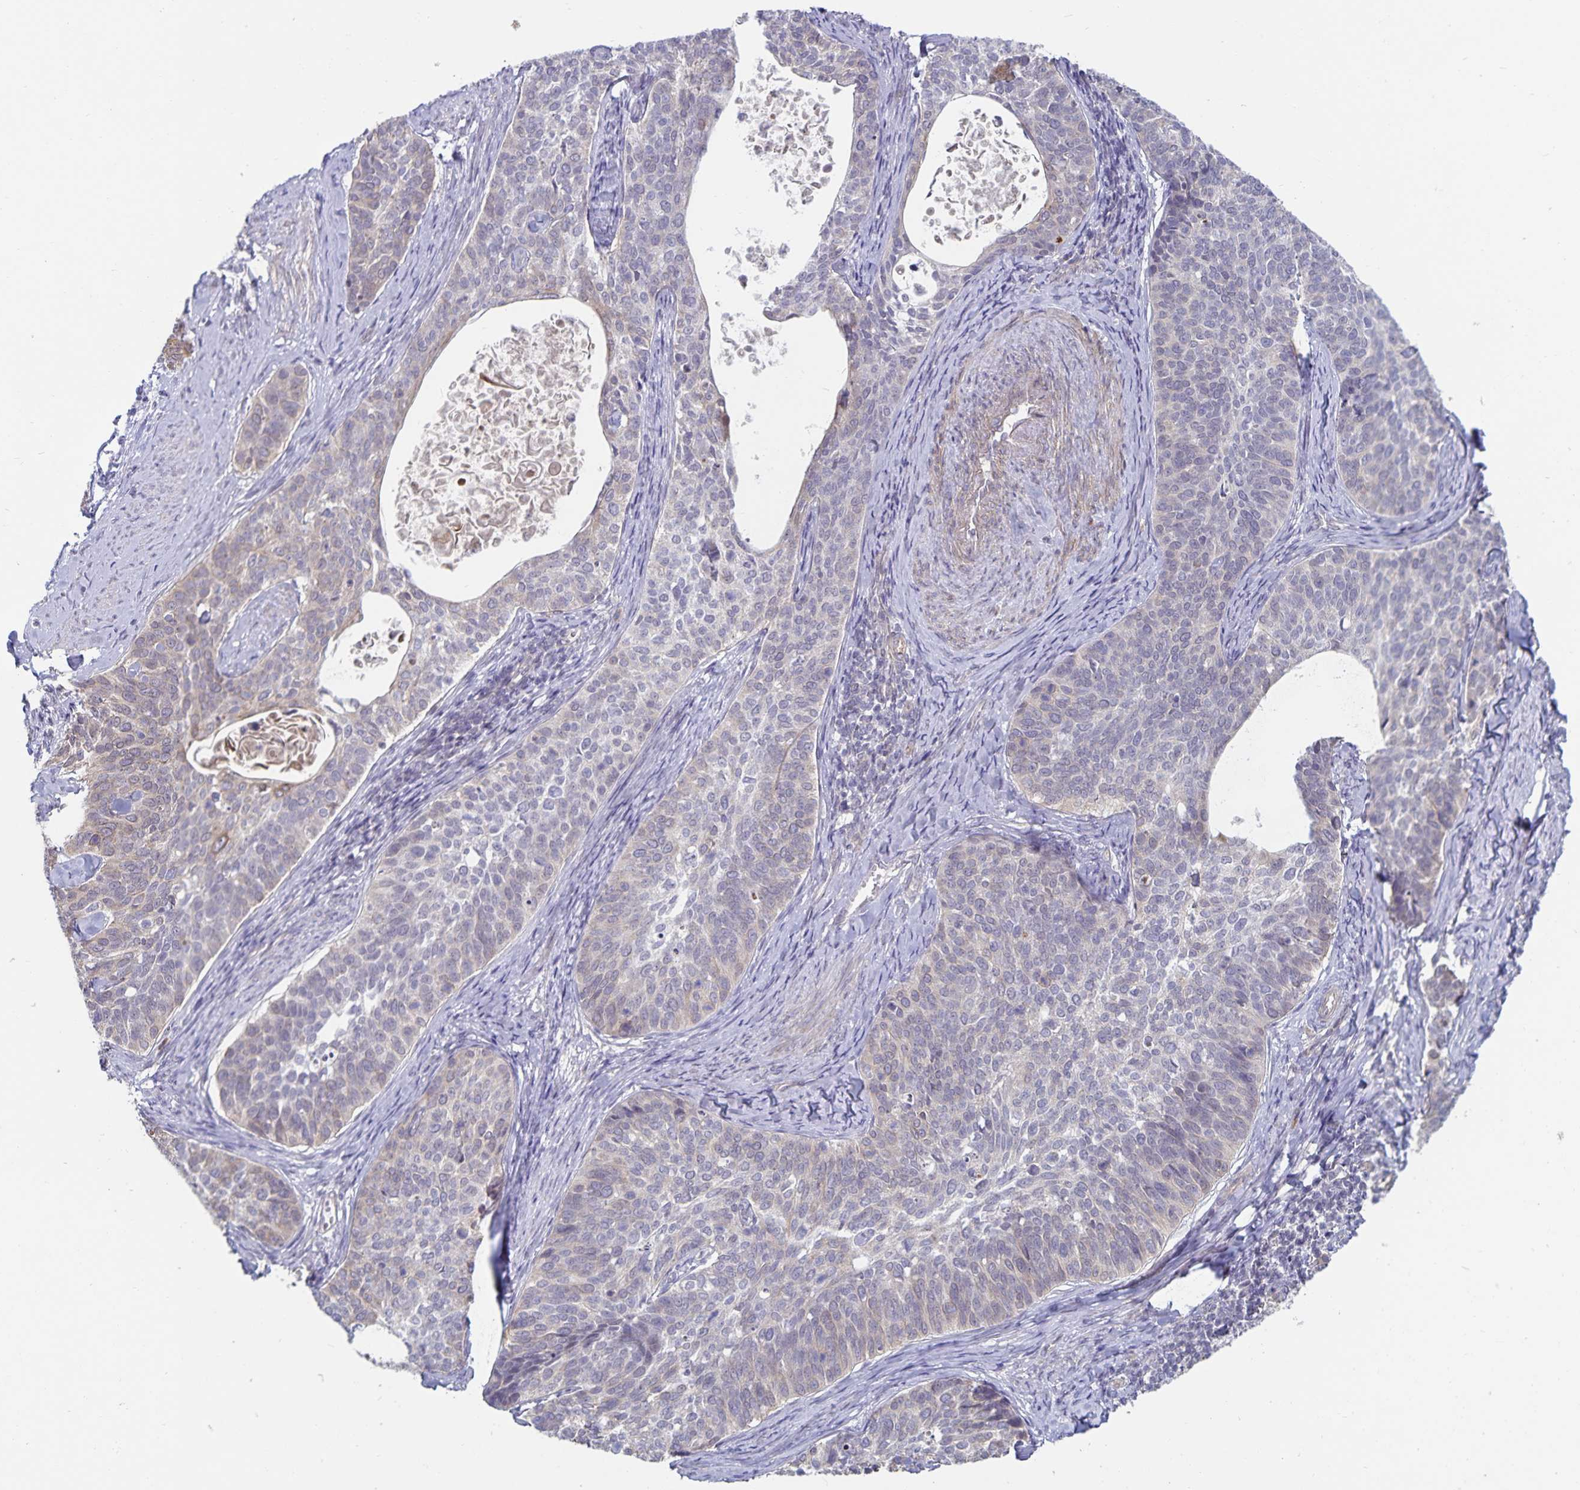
{"staining": {"intensity": "weak", "quantity": "<25%", "location": "cytoplasmic/membranous"}, "tissue": "cervical cancer", "cell_type": "Tumor cells", "image_type": "cancer", "snomed": [{"axis": "morphology", "description": "Squamous cell carcinoma, NOS"}, {"axis": "topography", "description": "Cervix"}], "caption": "High power microscopy micrograph of an IHC image of cervical cancer, revealing no significant positivity in tumor cells. Nuclei are stained in blue.", "gene": "CDKN2B", "patient": {"sex": "female", "age": 69}}